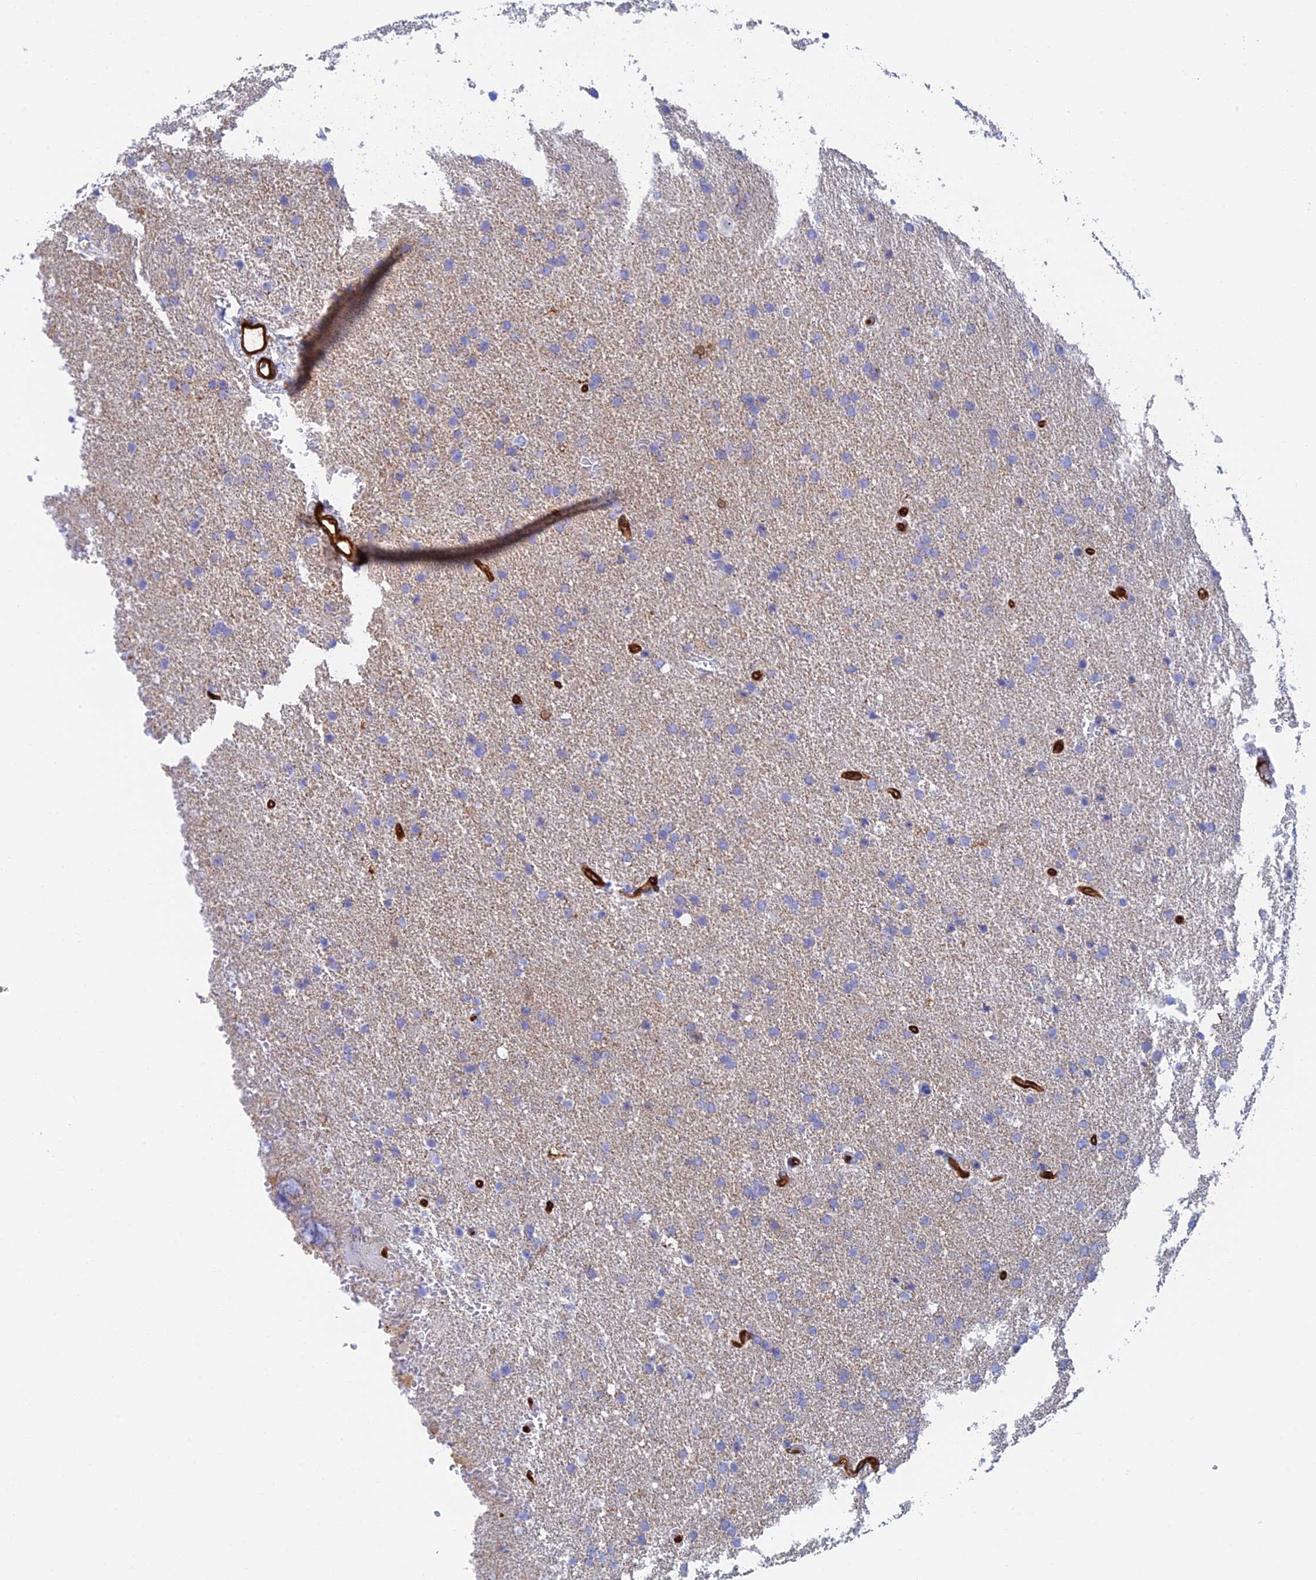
{"staining": {"intensity": "negative", "quantity": "none", "location": "none"}, "tissue": "glioma", "cell_type": "Tumor cells", "image_type": "cancer", "snomed": [{"axis": "morphology", "description": "Glioma, malignant, High grade"}, {"axis": "topography", "description": "Brain"}], "caption": "Tumor cells show no significant expression in glioma. The staining was performed using DAB (3,3'-diaminobenzidine) to visualize the protein expression in brown, while the nuclei were stained in blue with hematoxylin (Magnification: 20x).", "gene": "CRIP2", "patient": {"sex": "male", "age": 72}}